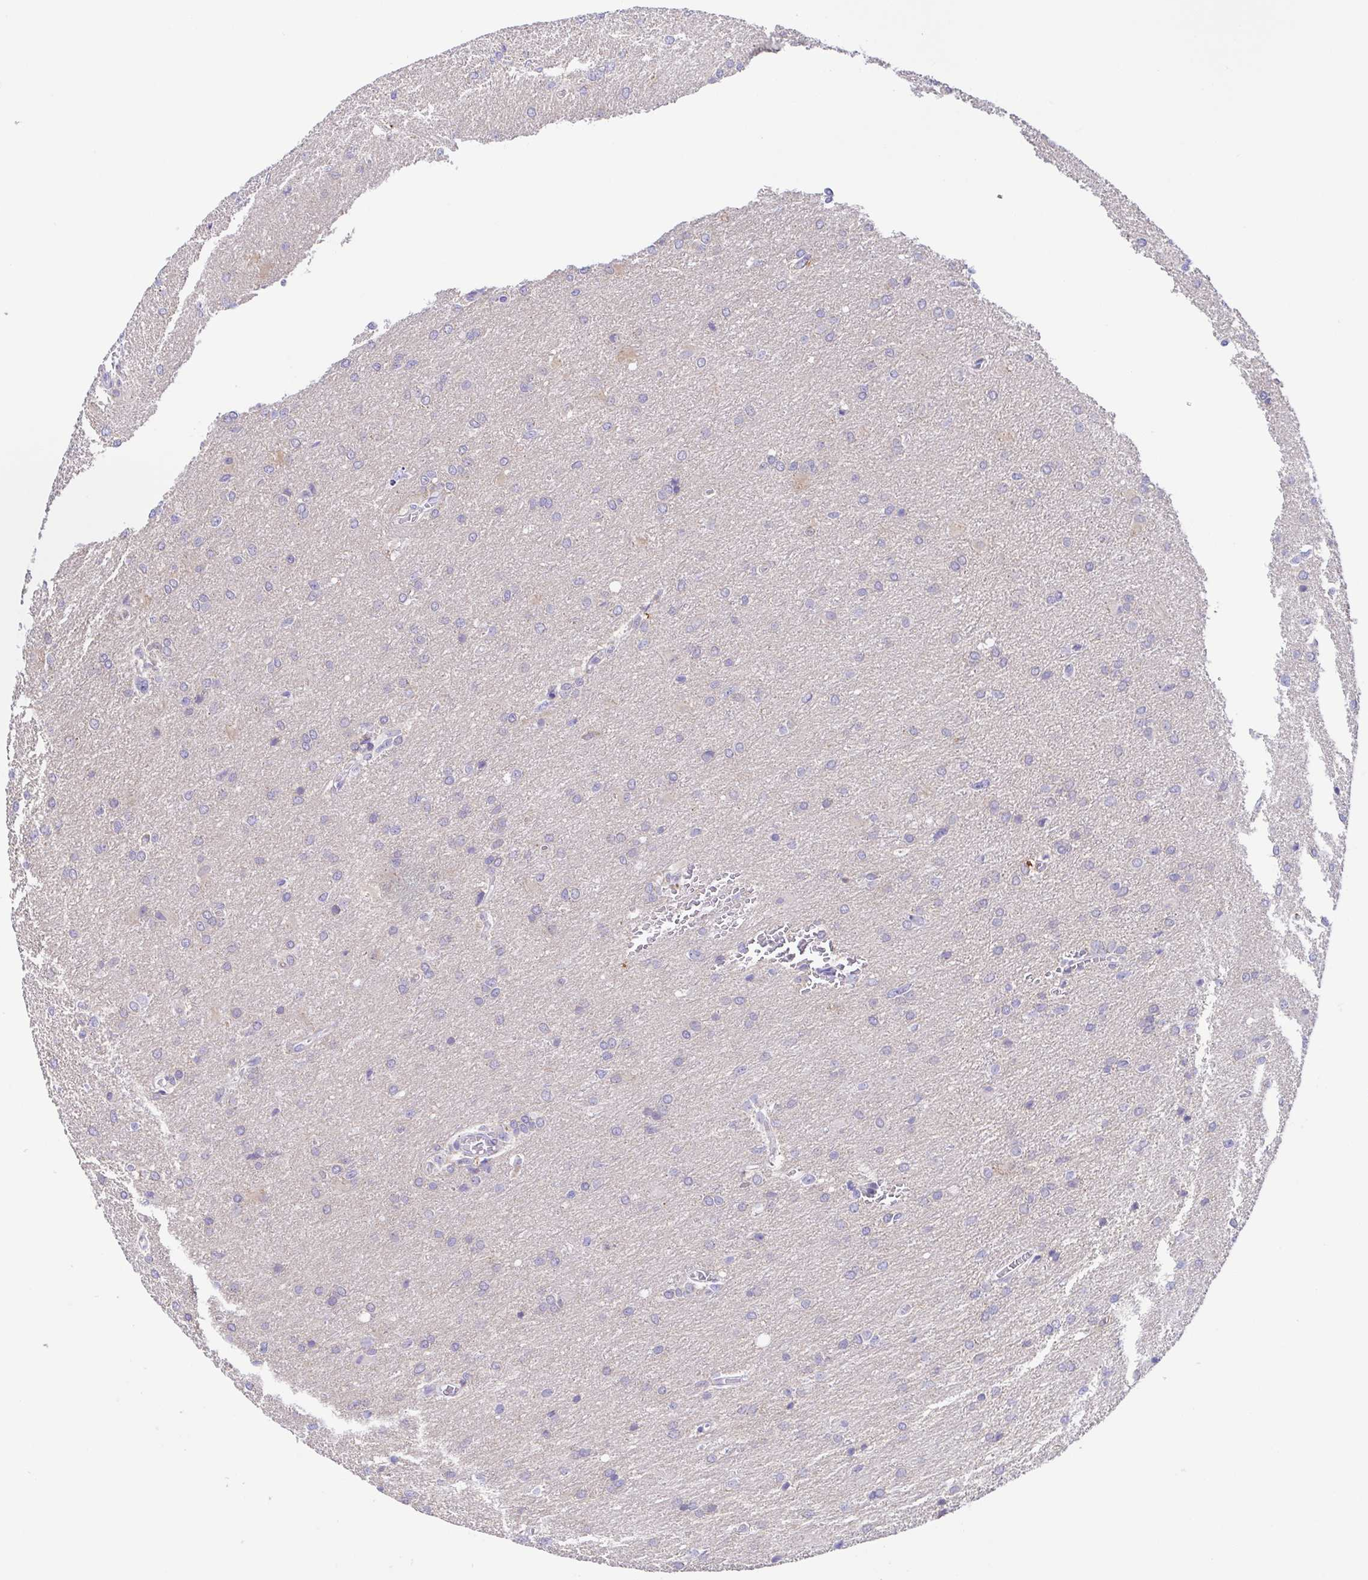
{"staining": {"intensity": "negative", "quantity": "none", "location": "none"}, "tissue": "glioma", "cell_type": "Tumor cells", "image_type": "cancer", "snomed": [{"axis": "morphology", "description": "Glioma, malignant, High grade"}, {"axis": "topography", "description": "Brain"}], "caption": "High-grade glioma (malignant) was stained to show a protein in brown. There is no significant expression in tumor cells. (DAB immunohistochemistry (IHC) visualized using brightfield microscopy, high magnification).", "gene": "MUCL3", "patient": {"sex": "male", "age": 68}}